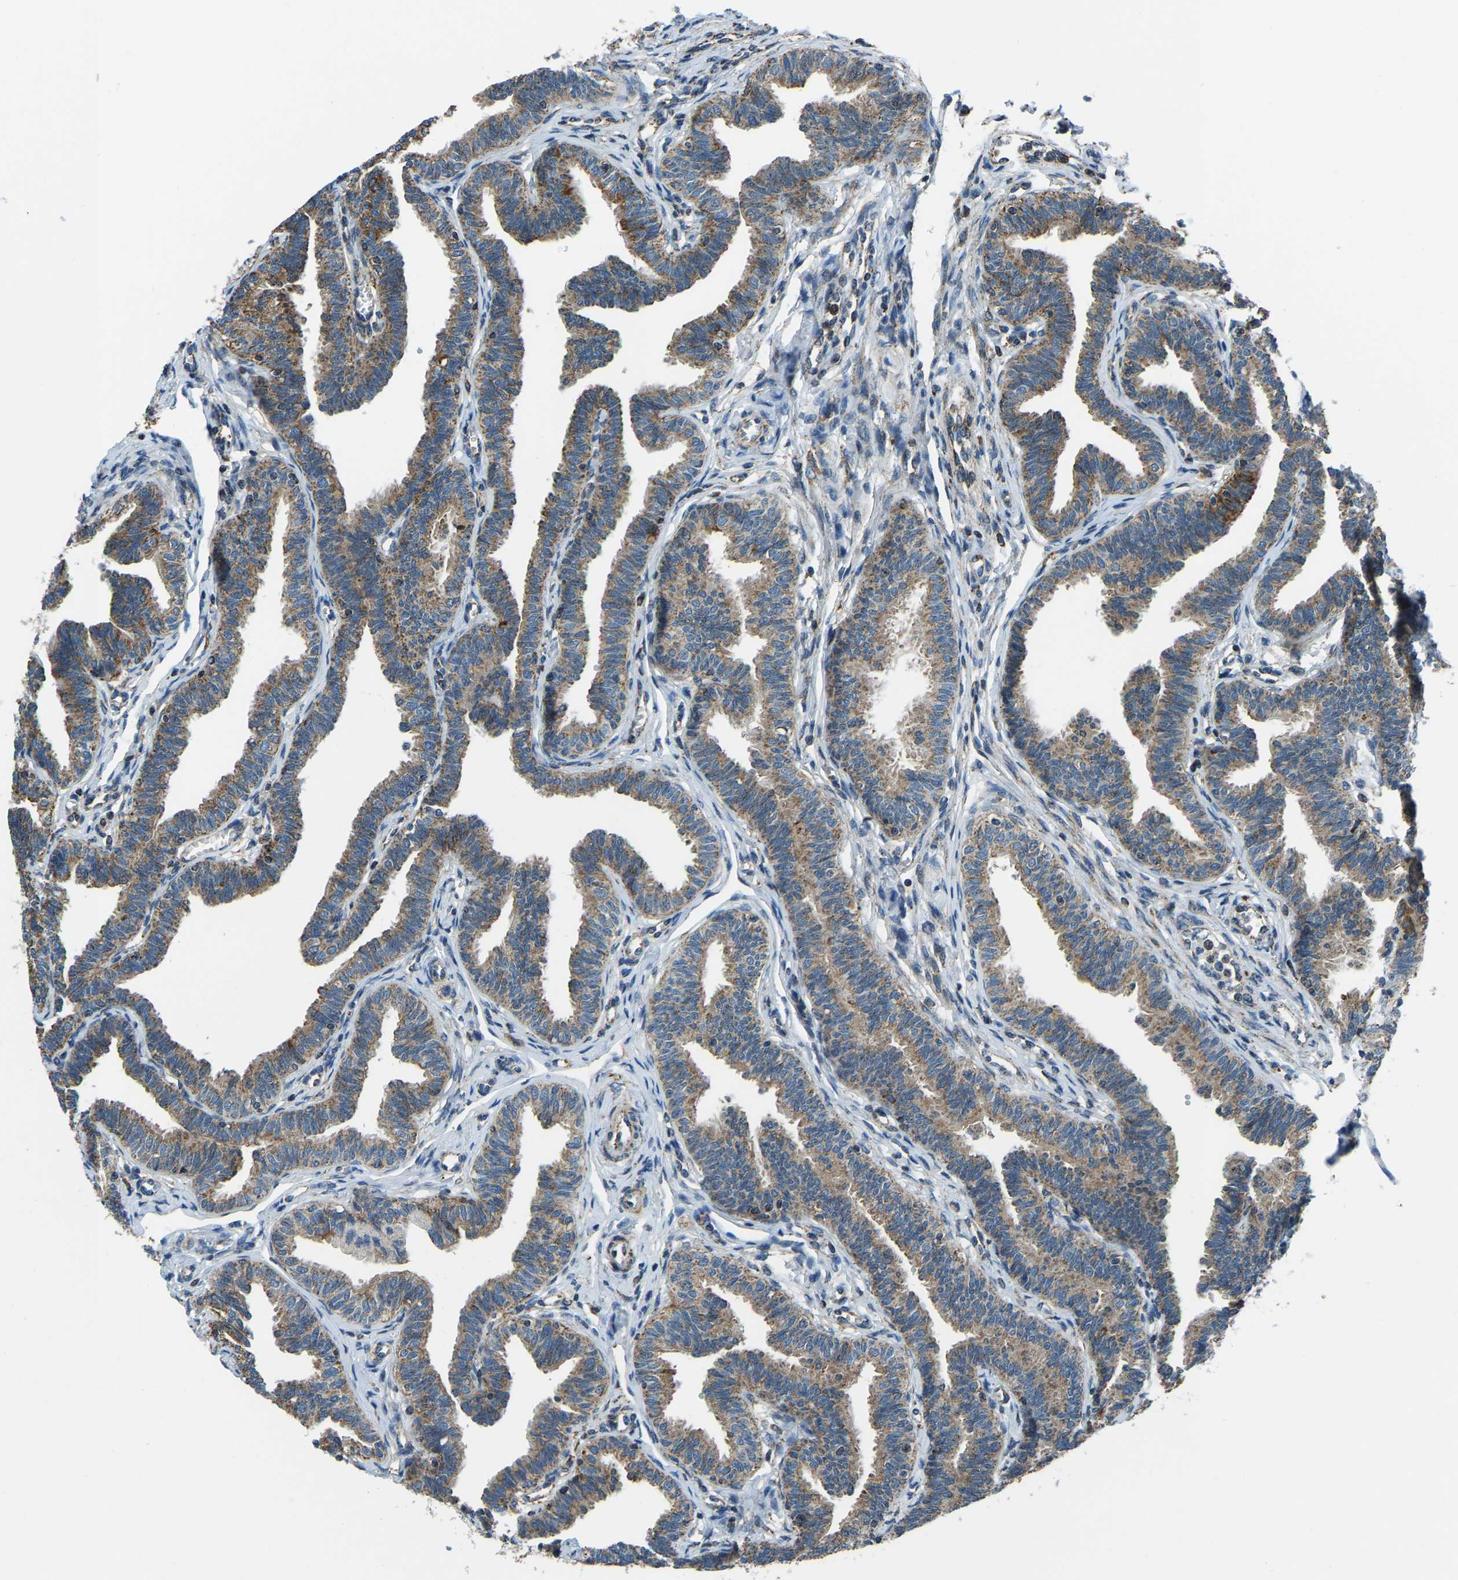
{"staining": {"intensity": "moderate", "quantity": ">75%", "location": "cytoplasmic/membranous"}, "tissue": "fallopian tube", "cell_type": "Glandular cells", "image_type": "normal", "snomed": [{"axis": "morphology", "description": "Normal tissue, NOS"}, {"axis": "topography", "description": "Fallopian tube"}, {"axis": "topography", "description": "Ovary"}], "caption": "DAB (3,3'-diaminobenzidine) immunohistochemical staining of normal human fallopian tube displays moderate cytoplasmic/membranous protein staining in about >75% of glandular cells.", "gene": "RBM33", "patient": {"sex": "female", "age": 23}}